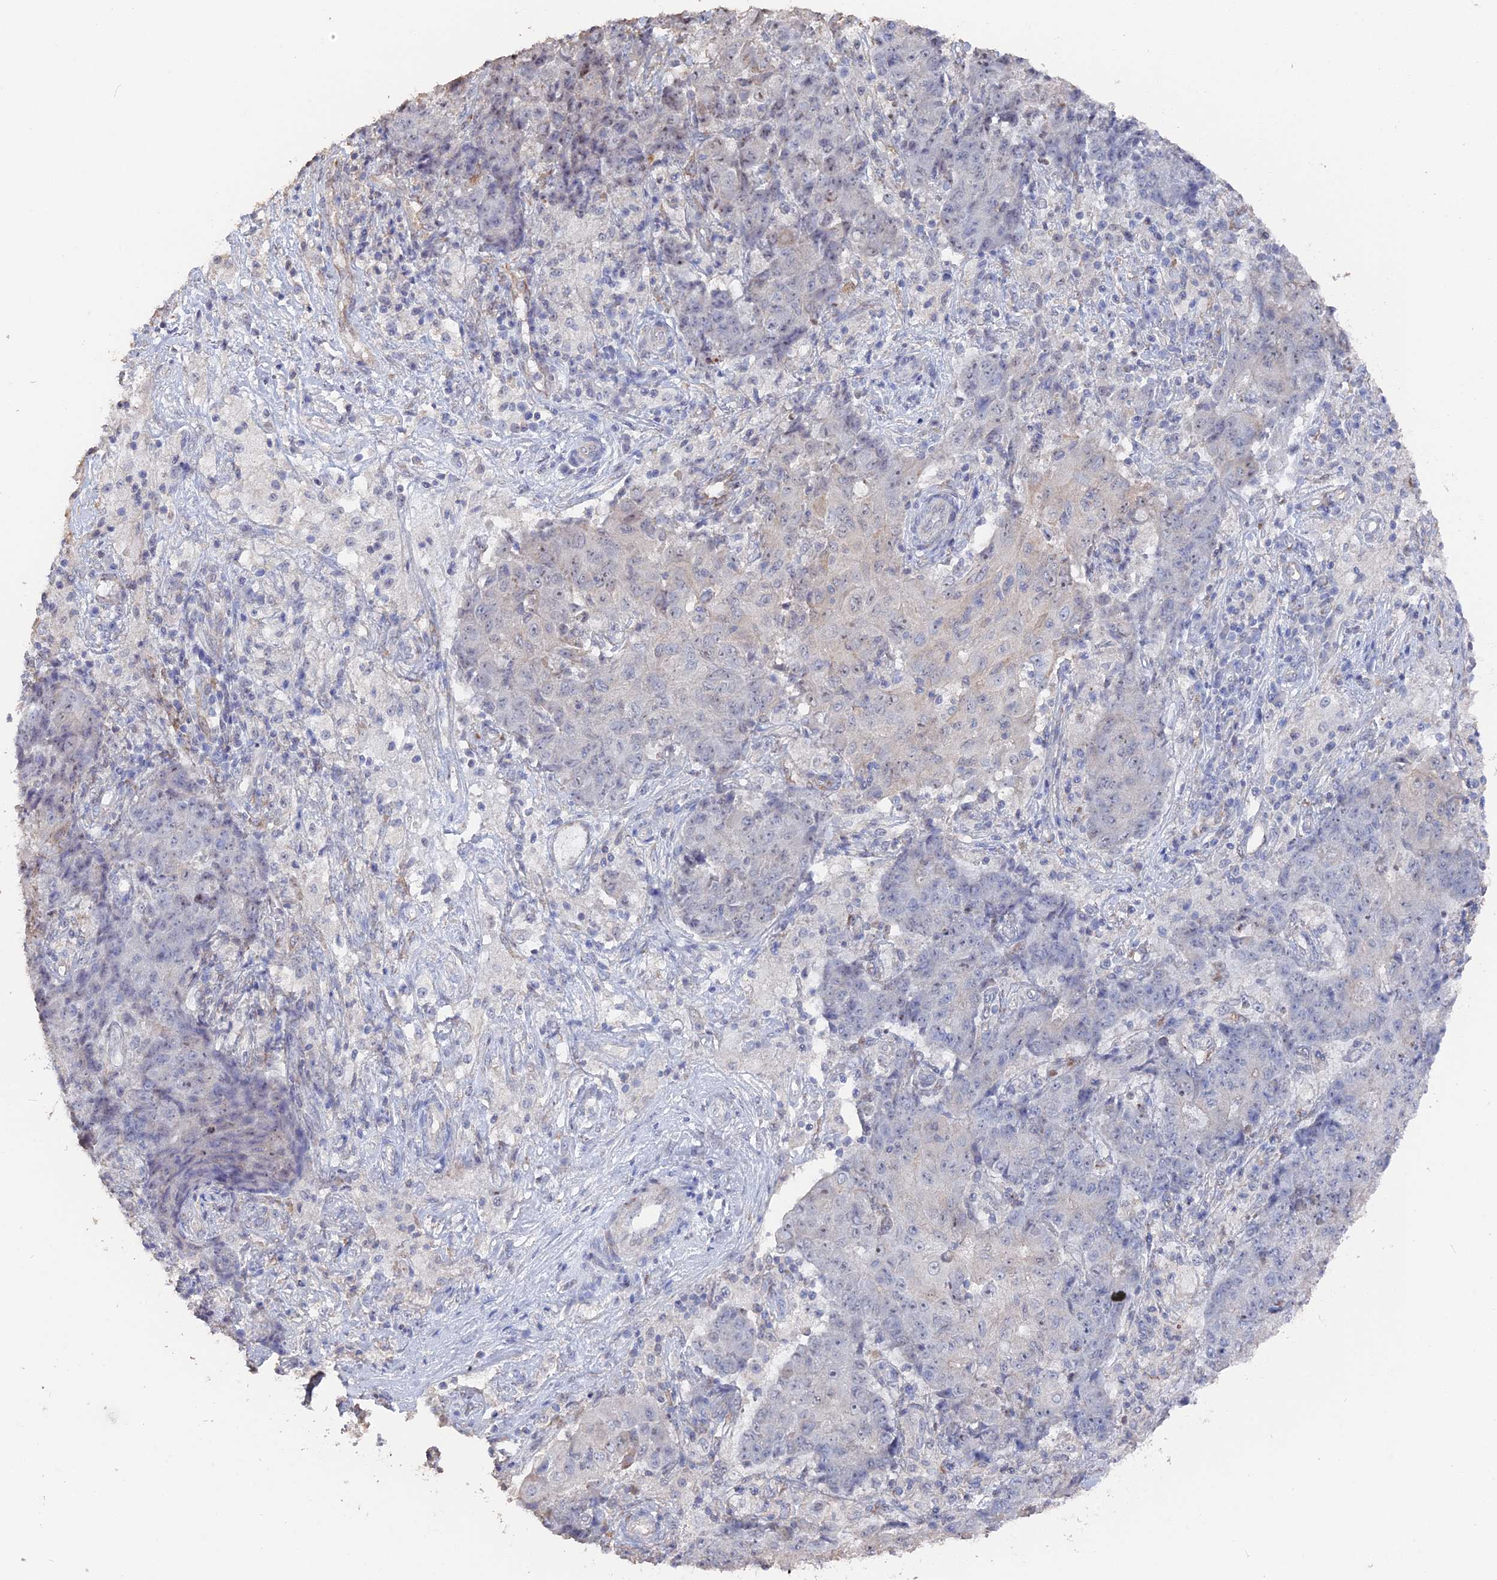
{"staining": {"intensity": "negative", "quantity": "none", "location": "none"}, "tissue": "ovarian cancer", "cell_type": "Tumor cells", "image_type": "cancer", "snomed": [{"axis": "morphology", "description": "Carcinoma, endometroid"}, {"axis": "topography", "description": "Ovary"}], "caption": "Immunohistochemistry (IHC) photomicrograph of ovarian endometroid carcinoma stained for a protein (brown), which reveals no staining in tumor cells.", "gene": "SEMG2", "patient": {"sex": "female", "age": 42}}